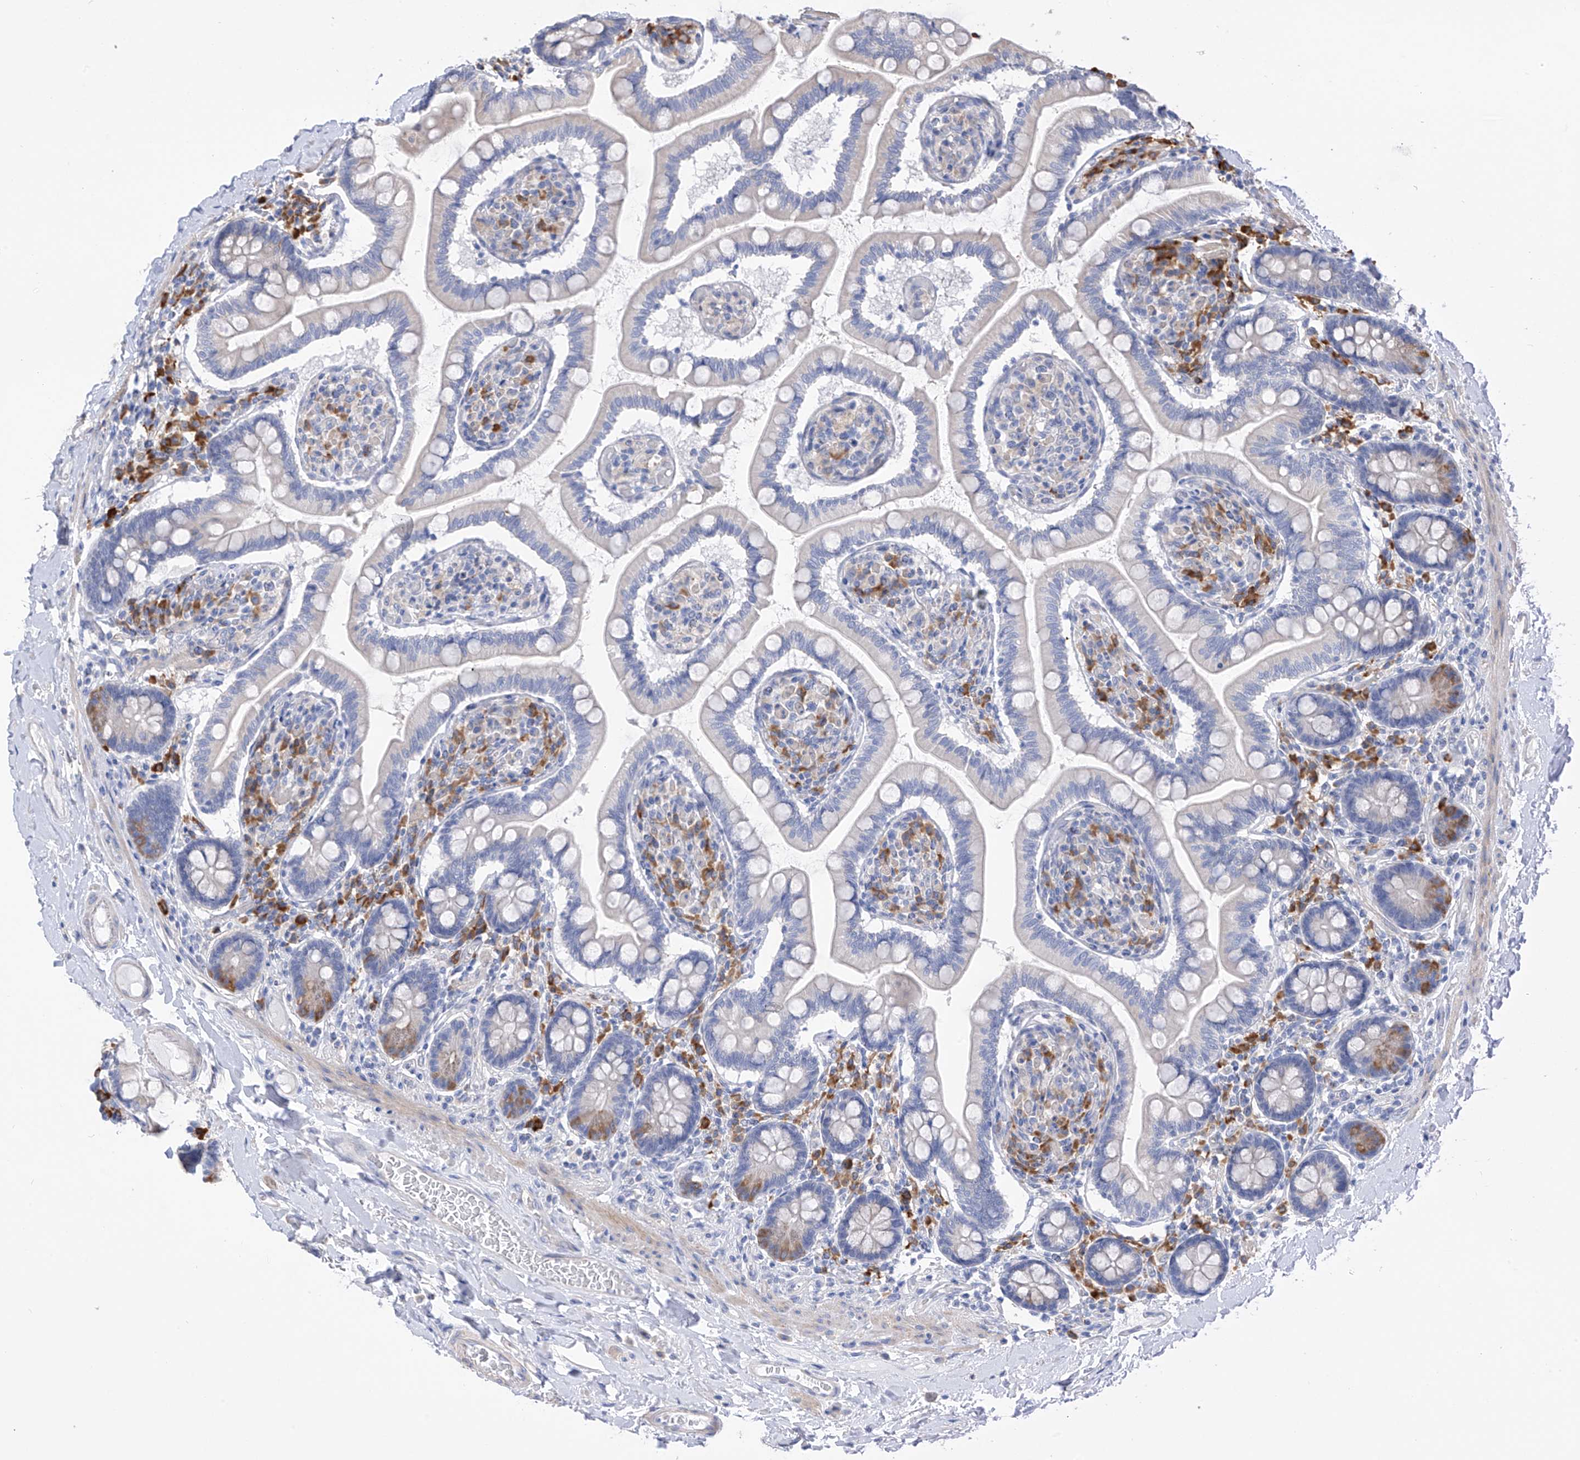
{"staining": {"intensity": "moderate", "quantity": "<25%", "location": "cytoplasmic/membranous"}, "tissue": "small intestine", "cell_type": "Glandular cells", "image_type": "normal", "snomed": [{"axis": "morphology", "description": "Normal tissue, NOS"}, {"axis": "topography", "description": "Small intestine"}], "caption": "Glandular cells exhibit moderate cytoplasmic/membranous expression in about <25% of cells in normal small intestine.", "gene": "REC8", "patient": {"sex": "female", "age": 64}}